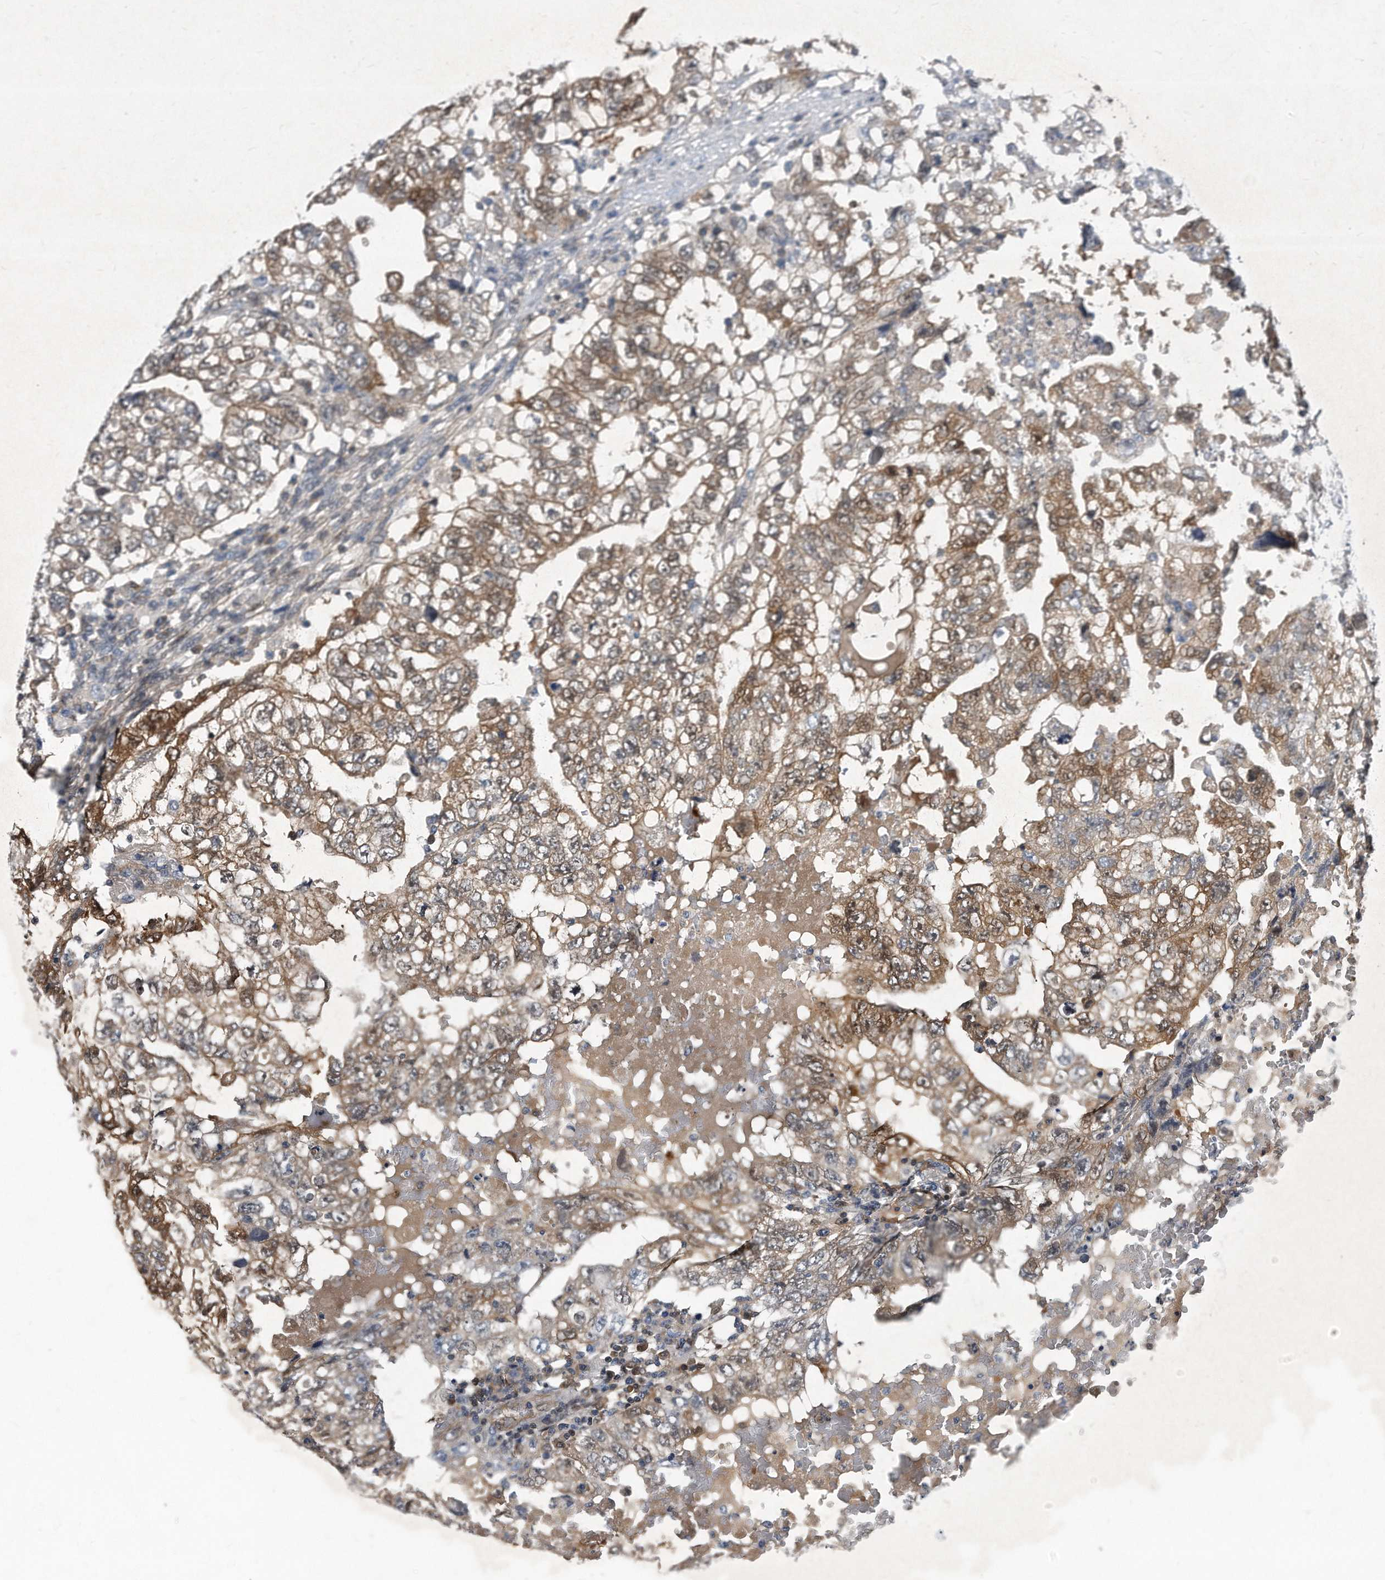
{"staining": {"intensity": "moderate", "quantity": ">75%", "location": "cytoplasmic/membranous,nuclear"}, "tissue": "testis cancer", "cell_type": "Tumor cells", "image_type": "cancer", "snomed": [{"axis": "morphology", "description": "Carcinoma, Embryonal, NOS"}, {"axis": "topography", "description": "Testis"}], "caption": "Protein expression analysis of testis cancer (embryonal carcinoma) reveals moderate cytoplasmic/membranous and nuclear positivity in about >75% of tumor cells.", "gene": "MAP2K6", "patient": {"sex": "male", "age": 36}}